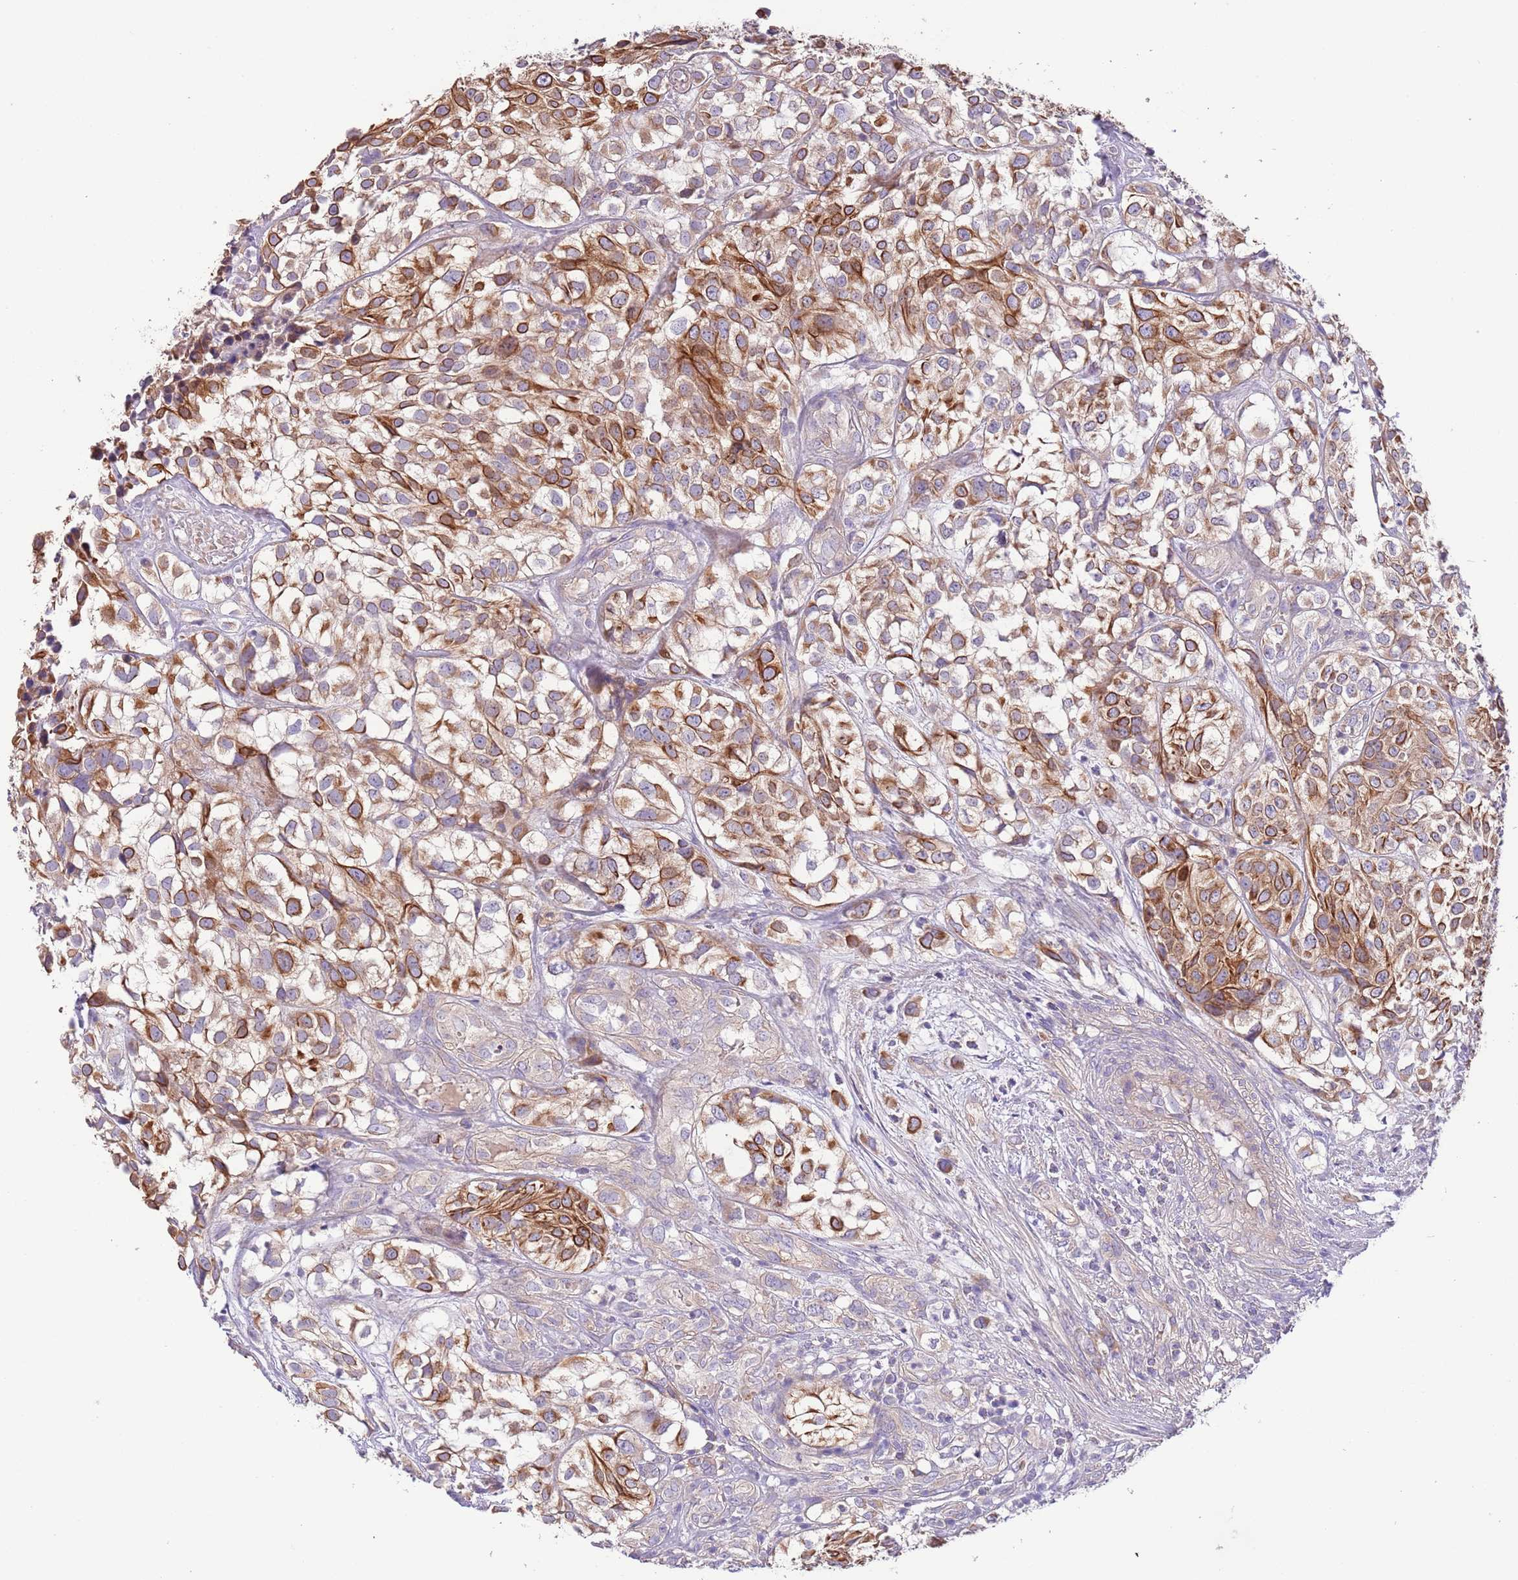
{"staining": {"intensity": "strong", "quantity": ">75%", "location": "cytoplasmic/membranous"}, "tissue": "urothelial cancer", "cell_type": "Tumor cells", "image_type": "cancer", "snomed": [{"axis": "morphology", "description": "Urothelial carcinoma, High grade"}, {"axis": "topography", "description": "Urinary bladder"}], "caption": "About >75% of tumor cells in human urothelial carcinoma (high-grade) show strong cytoplasmic/membranous protein expression as visualized by brown immunohistochemical staining.", "gene": "ZNF658", "patient": {"sex": "male", "age": 56}}